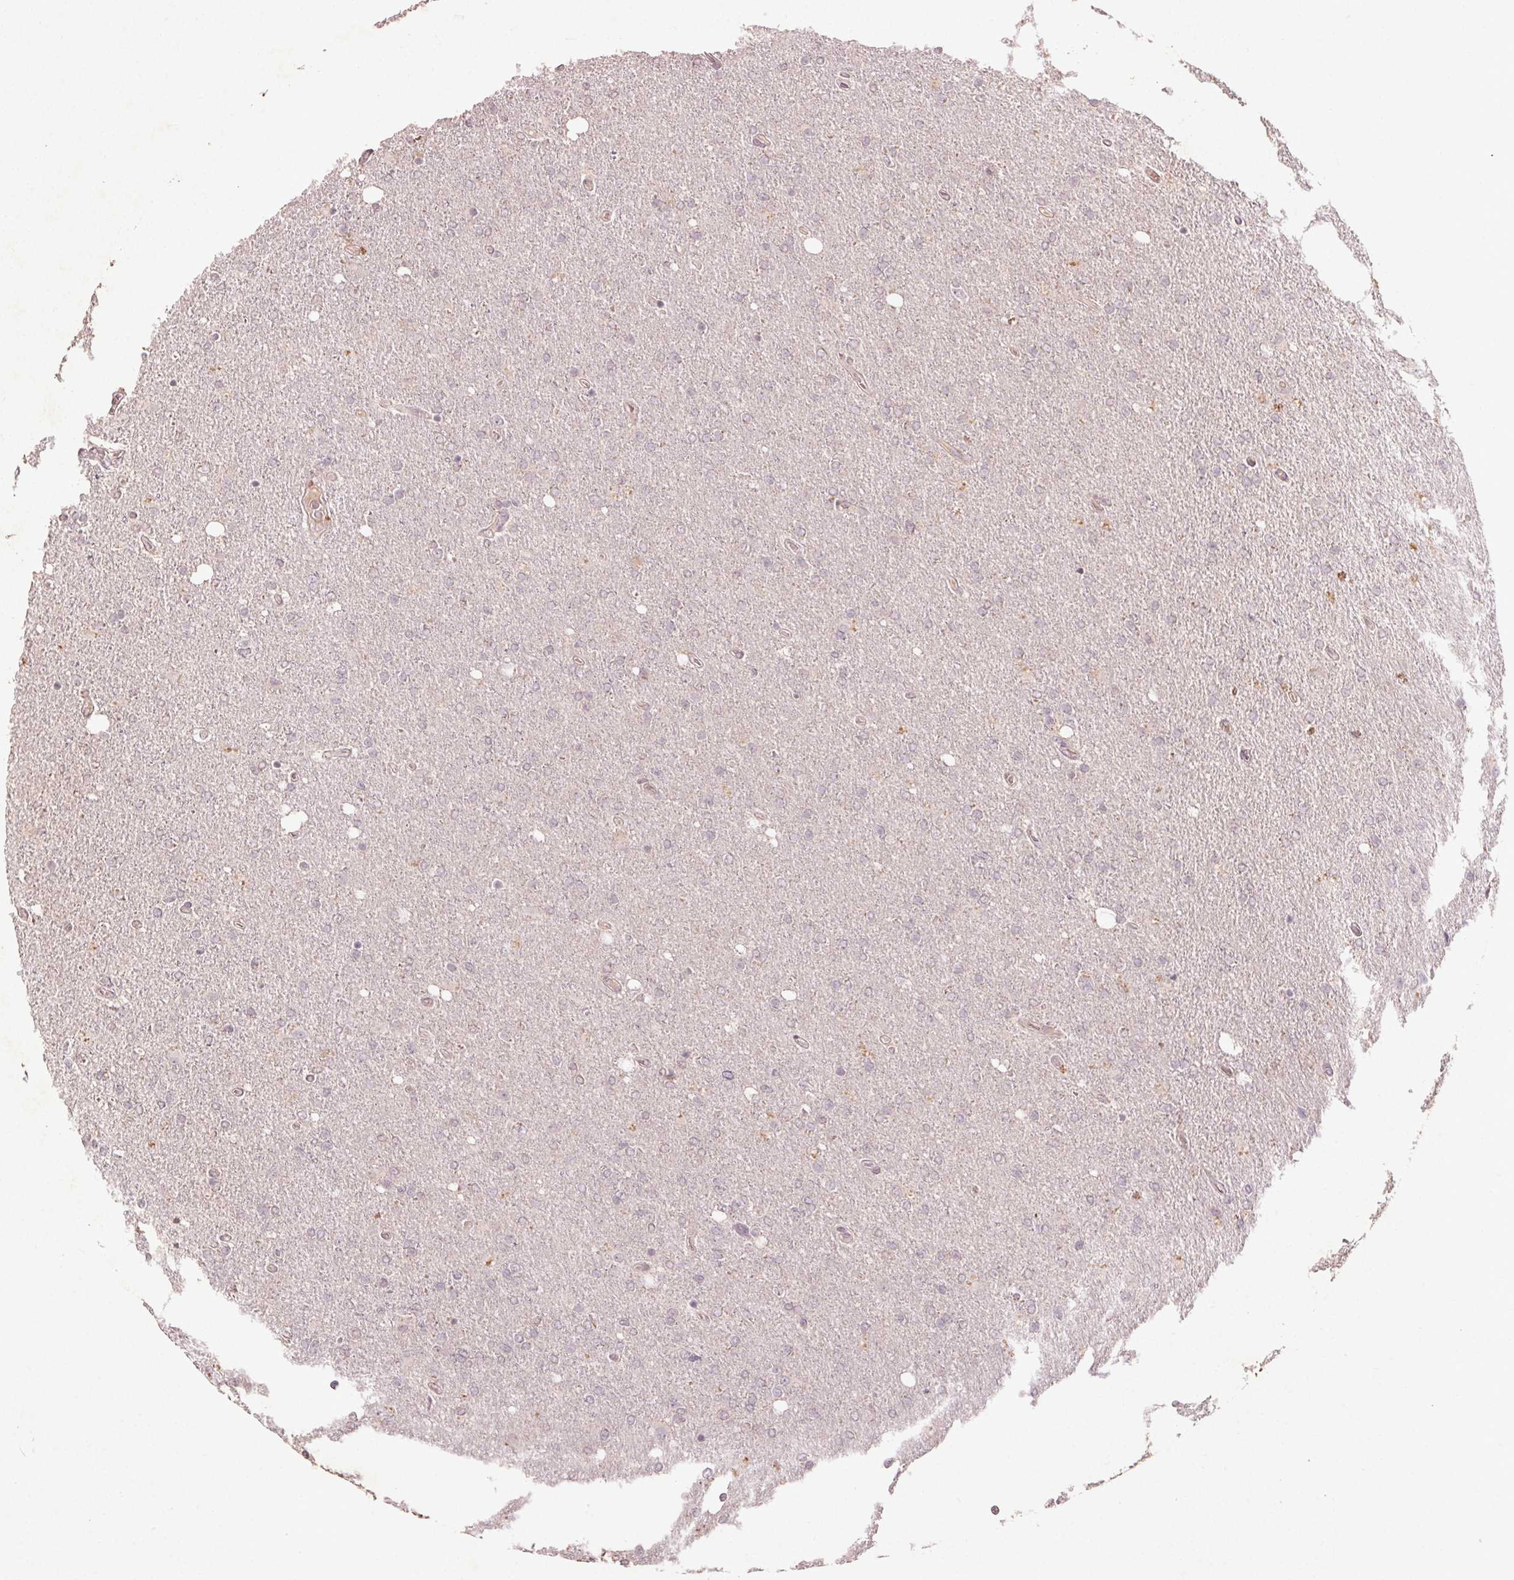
{"staining": {"intensity": "negative", "quantity": "none", "location": "none"}, "tissue": "glioma", "cell_type": "Tumor cells", "image_type": "cancer", "snomed": [{"axis": "morphology", "description": "Glioma, malignant, High grade"}, {"axis": "topography", "description": "Cerebral cortex"}], "caption": "DAB immunohistochemical staining of human glioma reveals no significant staining in tumor cells. Brightfield microscopy of IHC stained with DAB (3,3'-diaminobenzidine) (brown) and hematoxylin (blue), captured at high magnification.", "gene": "KLRC3", "patient": {"sex": "male", "age": 70}}